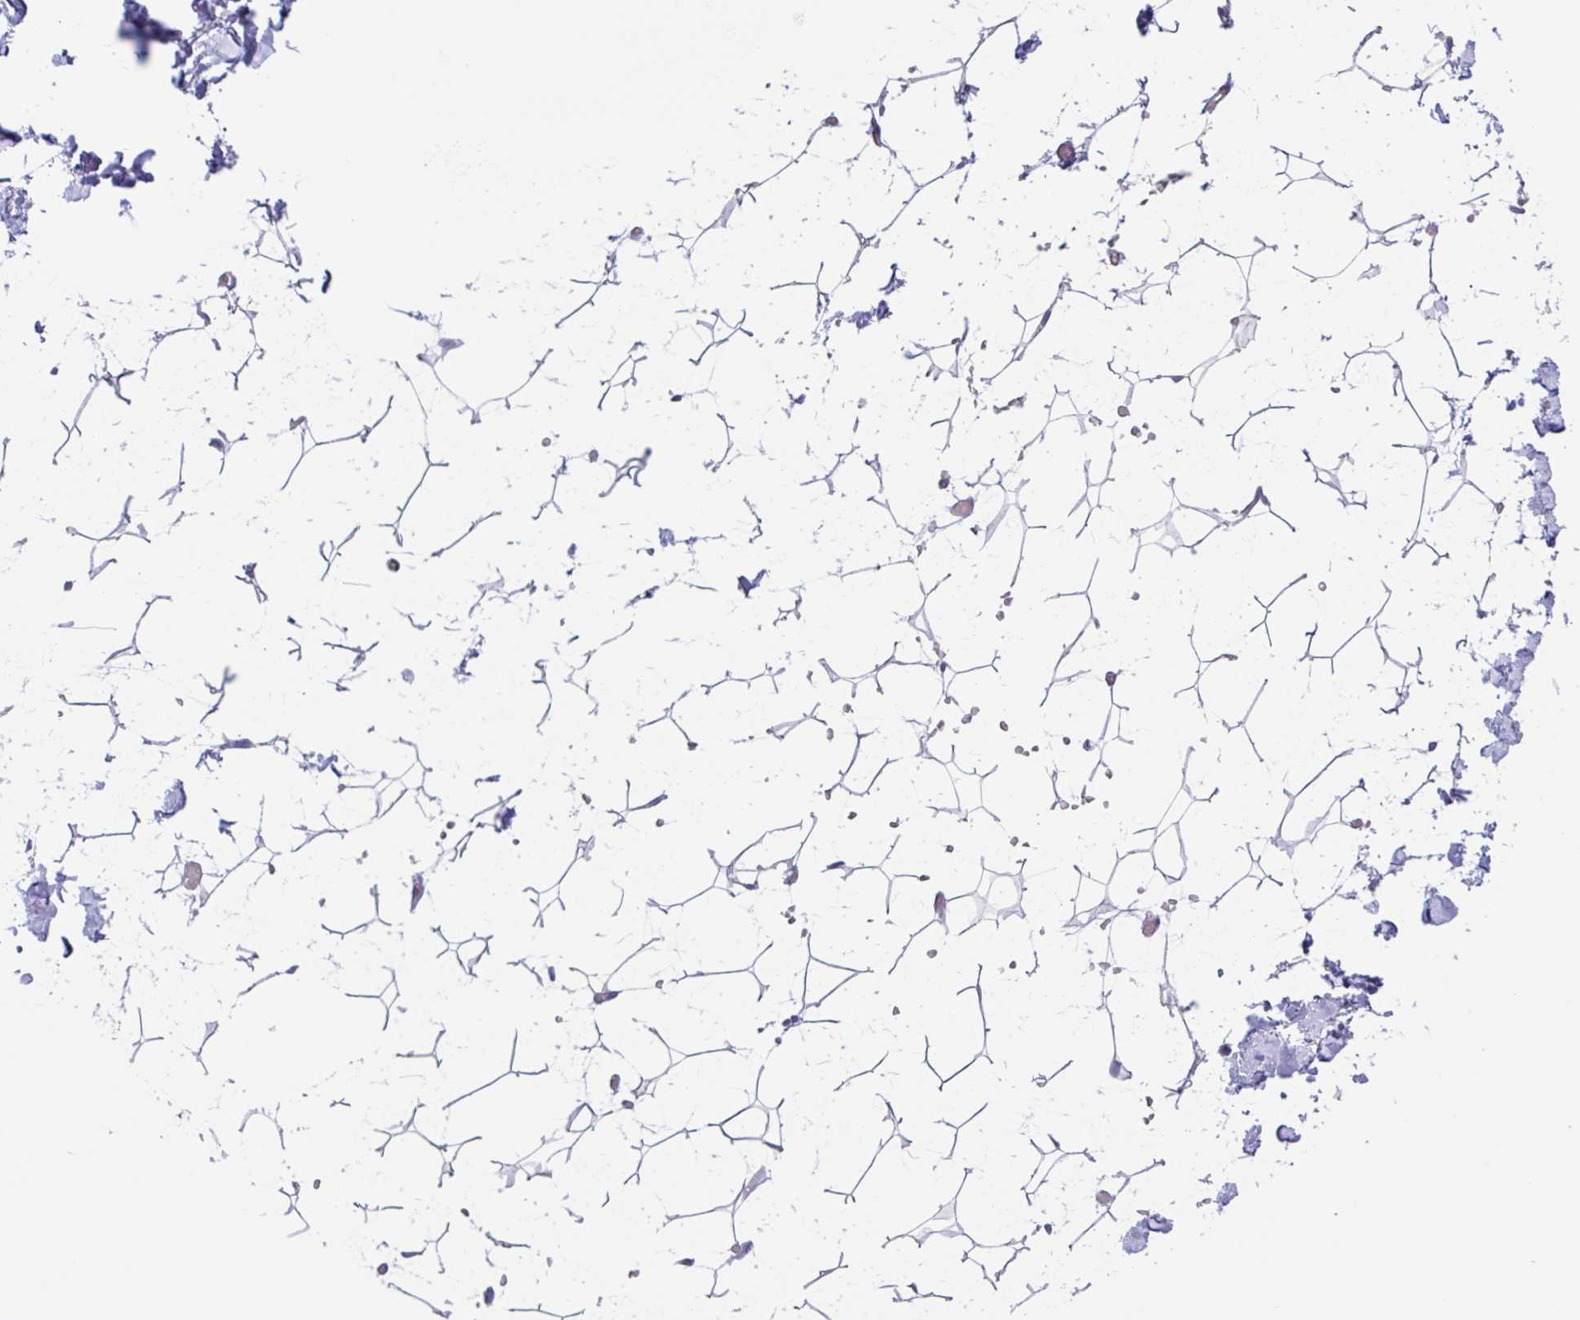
{"staining": {"intensity": "negative", "quantity": "none", "location": "none"}, "tissue": "adipose tissue", "cell_type": "Adipocytes", "image_type": "normal", "snomed": [{"axis": "morphology", "description": "Normal tissue, NOS"}, {"axis": "topography", "description": "Skin"}, {"axis": "topography", "description": "Peripheral nerve tissue"}], "caption": "Adipocytes are negative for protein expression in benign human adipose tissue. Nuclei are stained in blue.", "gene": "EHD4", "patient": {"sex": "female", "age": 56}}